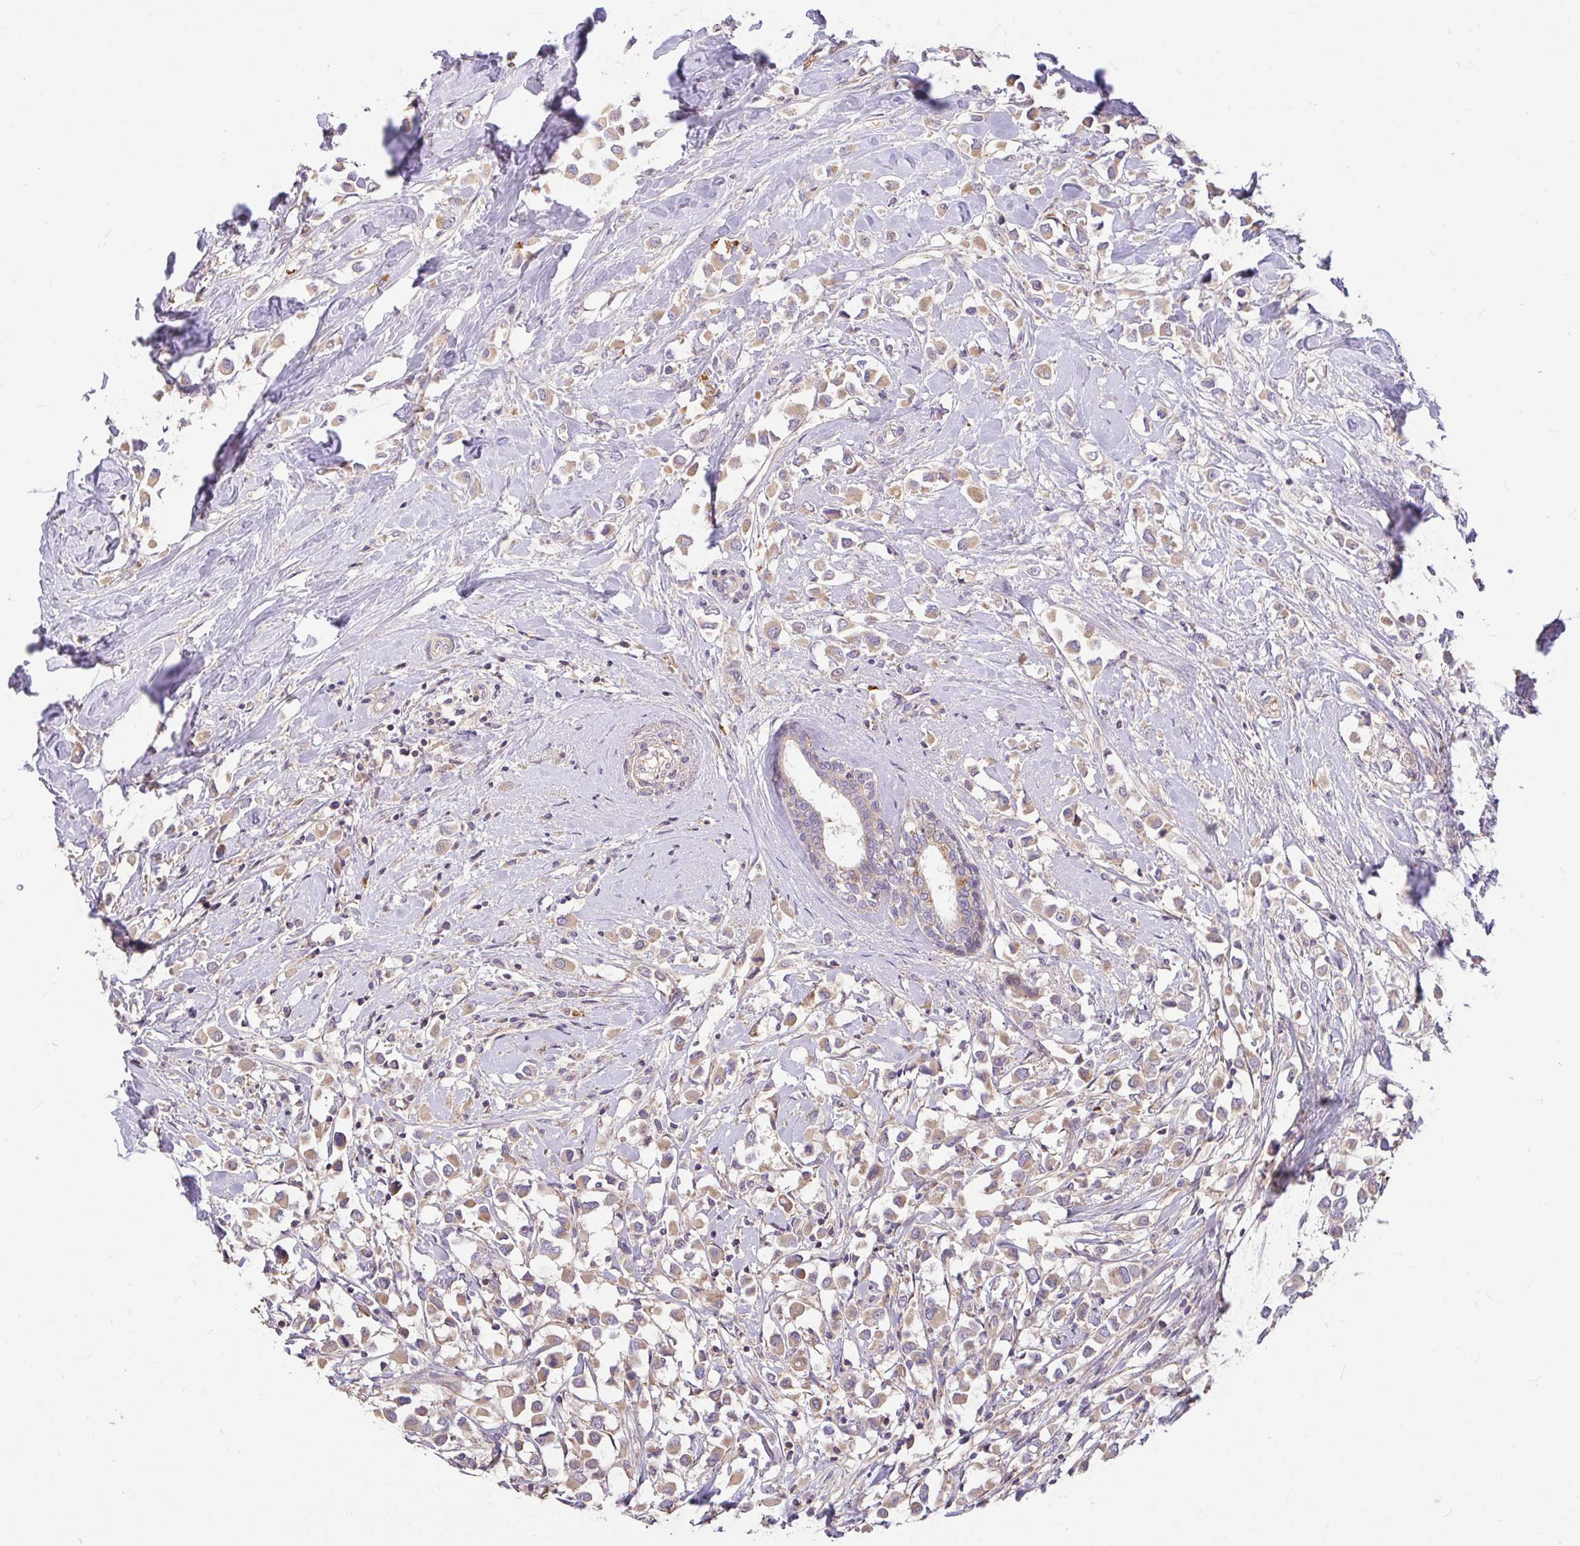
{"staining": {"intensity": "weak", "quantity": ">75%", "location": "cytoplasmic/membranous"}, "tissue": "breast cancer", "cell_type": "Tumor cells", "image_type": "cancer", "snomed": [{"axis": "morphology", "description": "Duct carcinoma"}, {"axis": "topography", "description": "Breast"}], "caption": "IHC histopathology image of human breast cancer (infiltrating ductal carcinoma) stained for a protein (brown), which displays low levels of weak cytoplasmic/membranous expression in approximately >75% of tumor cells.", "gene": "FCER1A", "patient": {"sex": "female", "age": 61}}